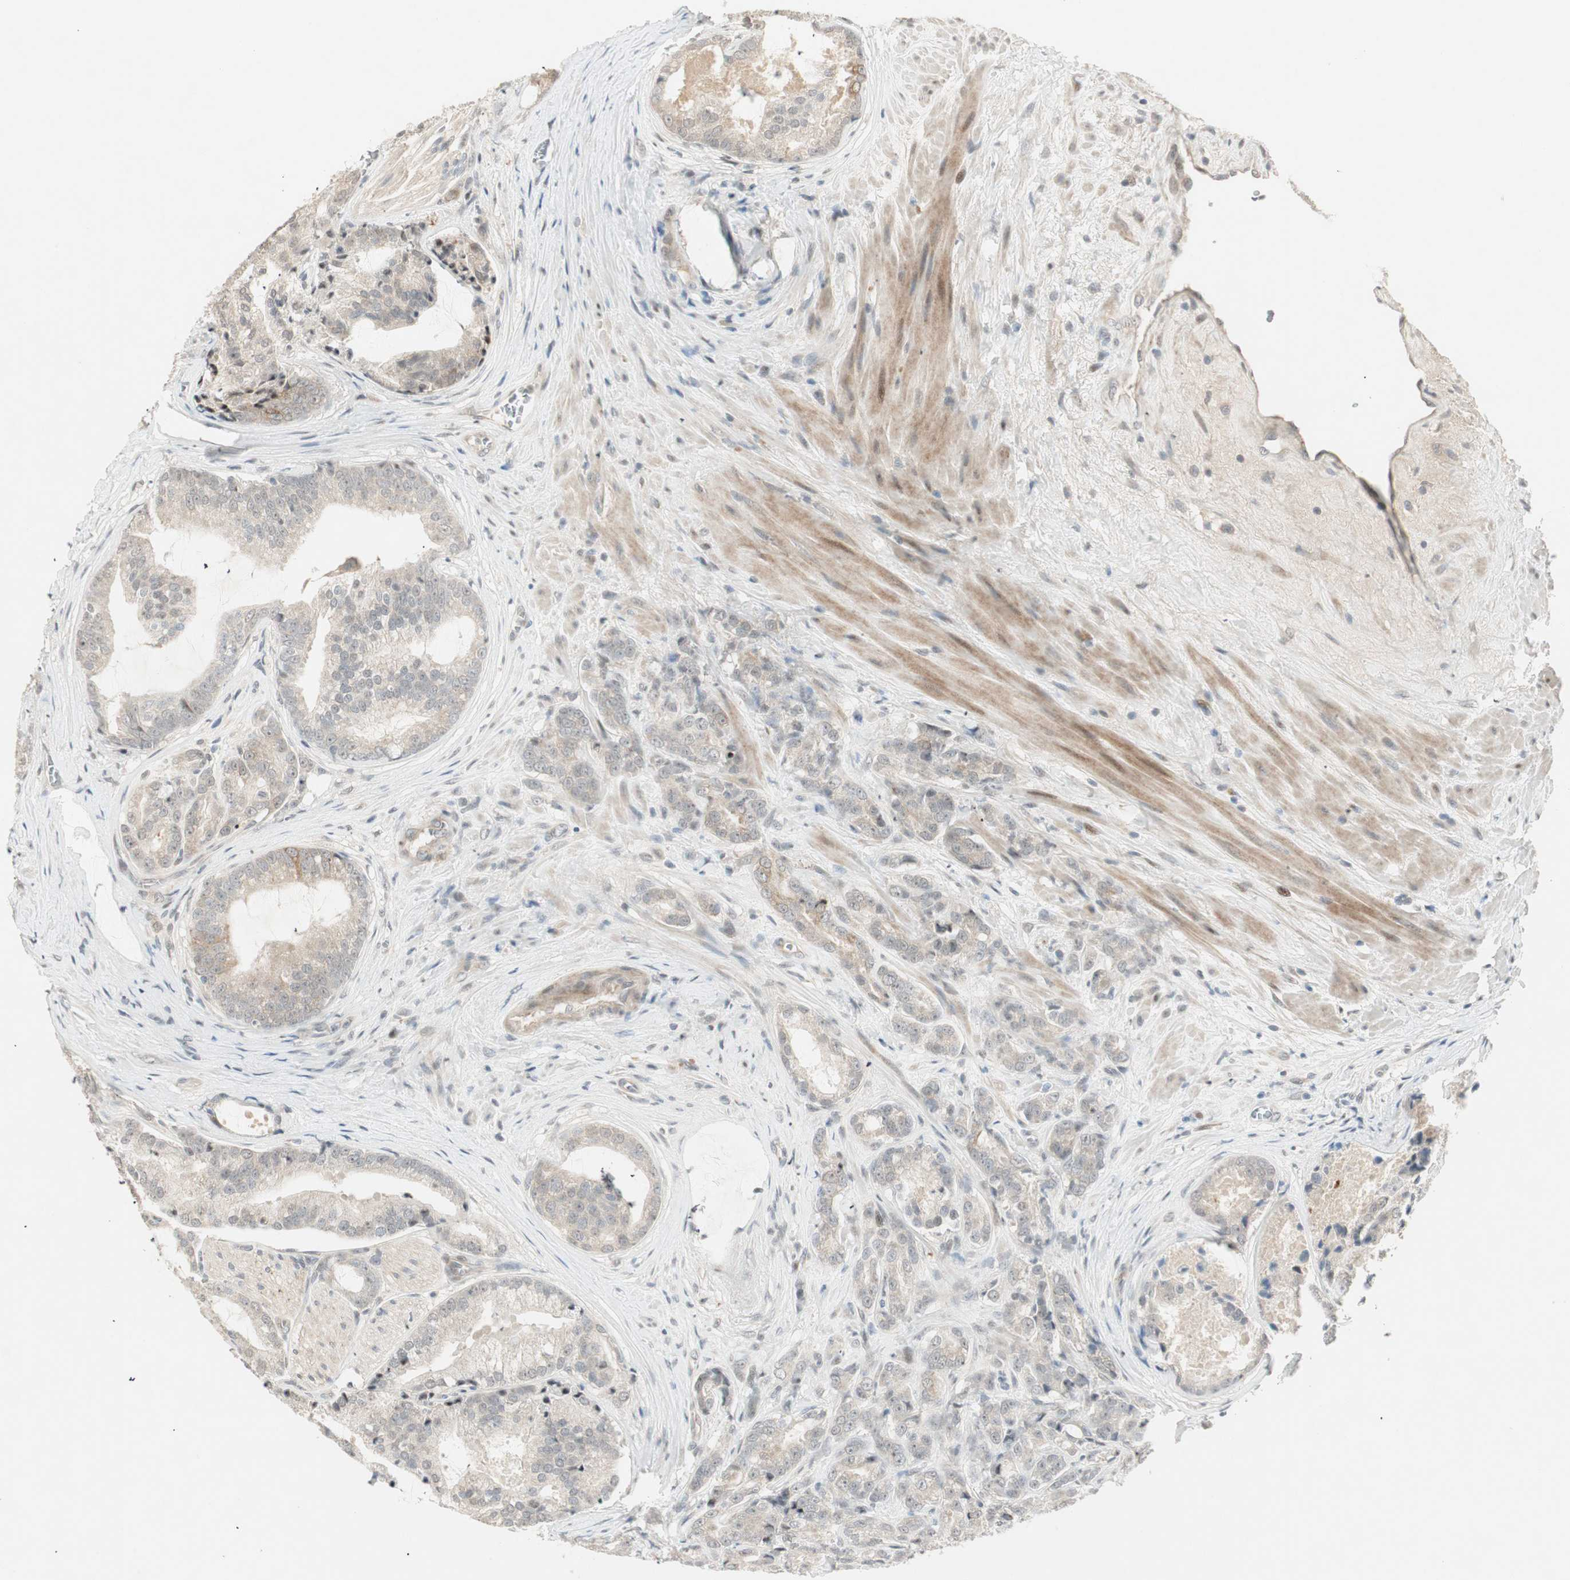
{"staining": {"intensity": "weak", "quantity": "25%-75%", "location": "cytoplasmic/membranous"}, "tissue": "prostate cancer", "cell_type": "Tumor cells", "image_type": "cancer", "snomed": [{"axis": "morphology", "description": "Adenocarcinoma, Low grade"}, {"axis": "topography", "description": "Prostate"}], "caption": "A low amount of weak cytoplasmic/membranous staining is appreciated in about 25%-75% of tumor cells in prostate cancer (adenocarcinoma (low-grade)) tissue.", "gene": "ACSL5", "patient": {"sex": "male", "age": 58}}